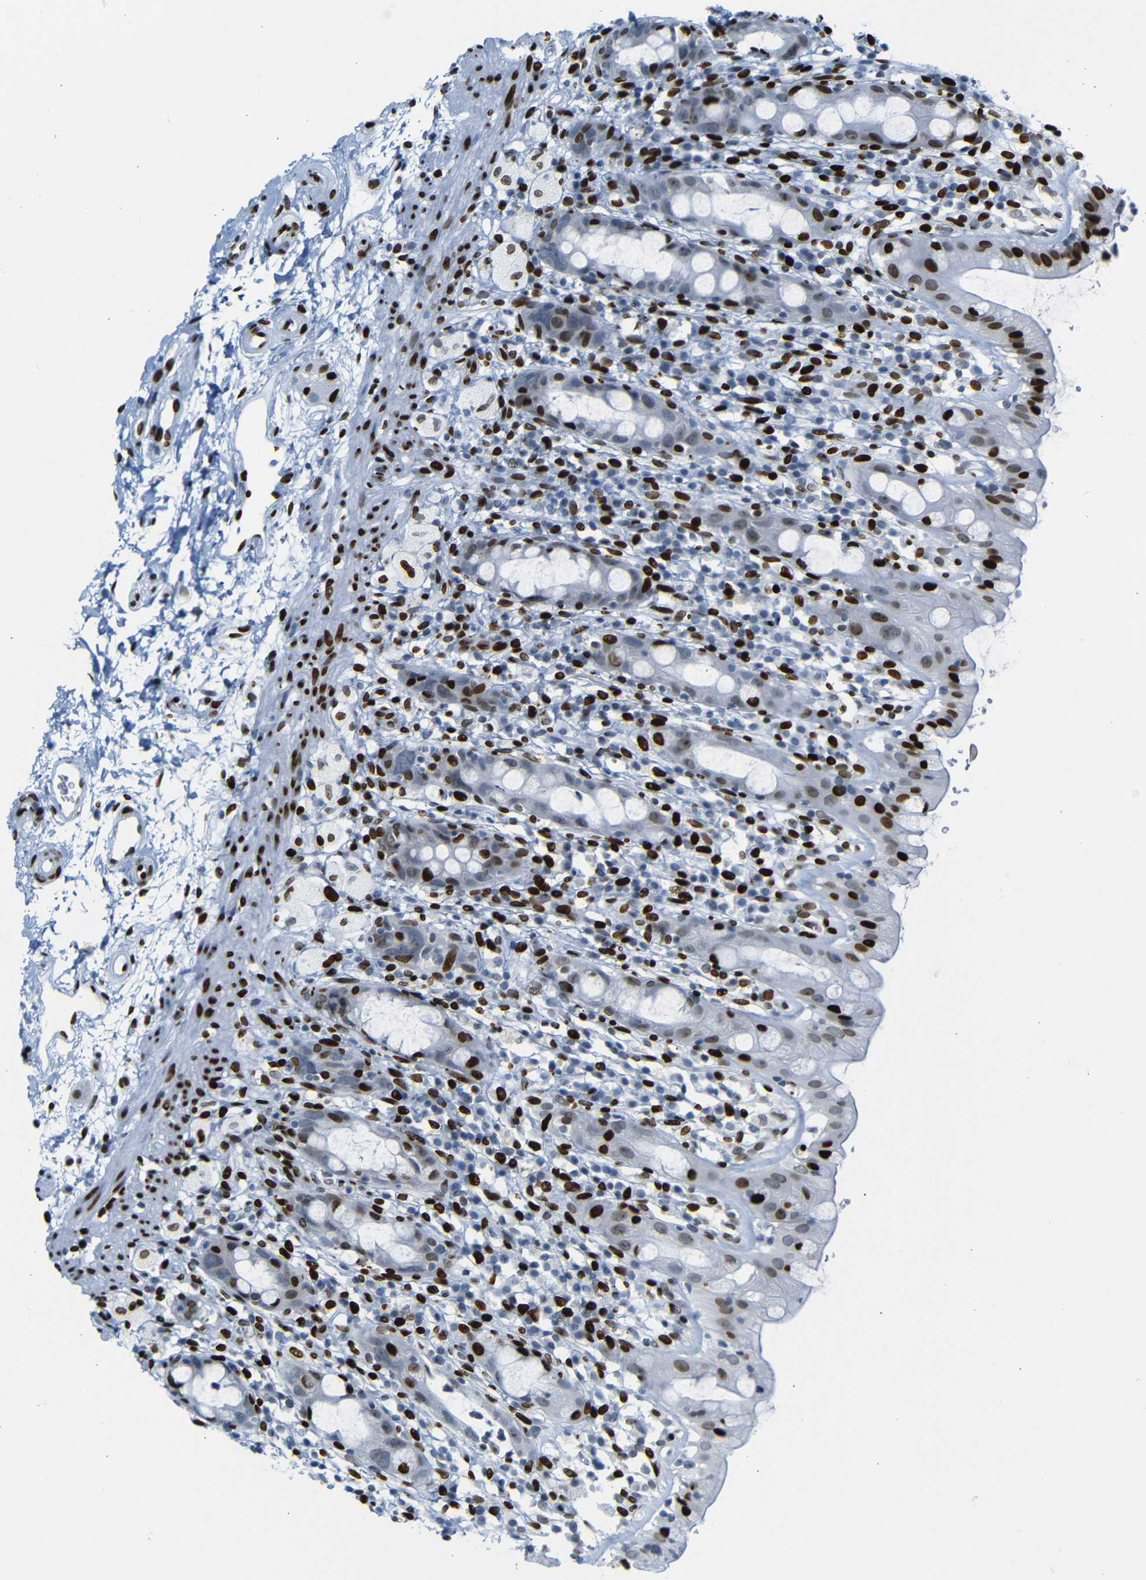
{"staining": {"intensity": "strong", "quantity": "25%-75%", "location": "nuclear"}, "tissue": "rectum", "cell_type": "Glandular cells", "image_type": "normal", "snomed": [{"axis": "morphology", "description": "Normal tissue, NOS"}, {"axis": "topography", "description": "Rectum"}], "caption": "This is an image of IHC staining of unremarkable rectum, which shows strong positivity in the nuclear of glandular cells.", "gene": "NPIPB15", "patient": {"sex": "male", "age": 44}}